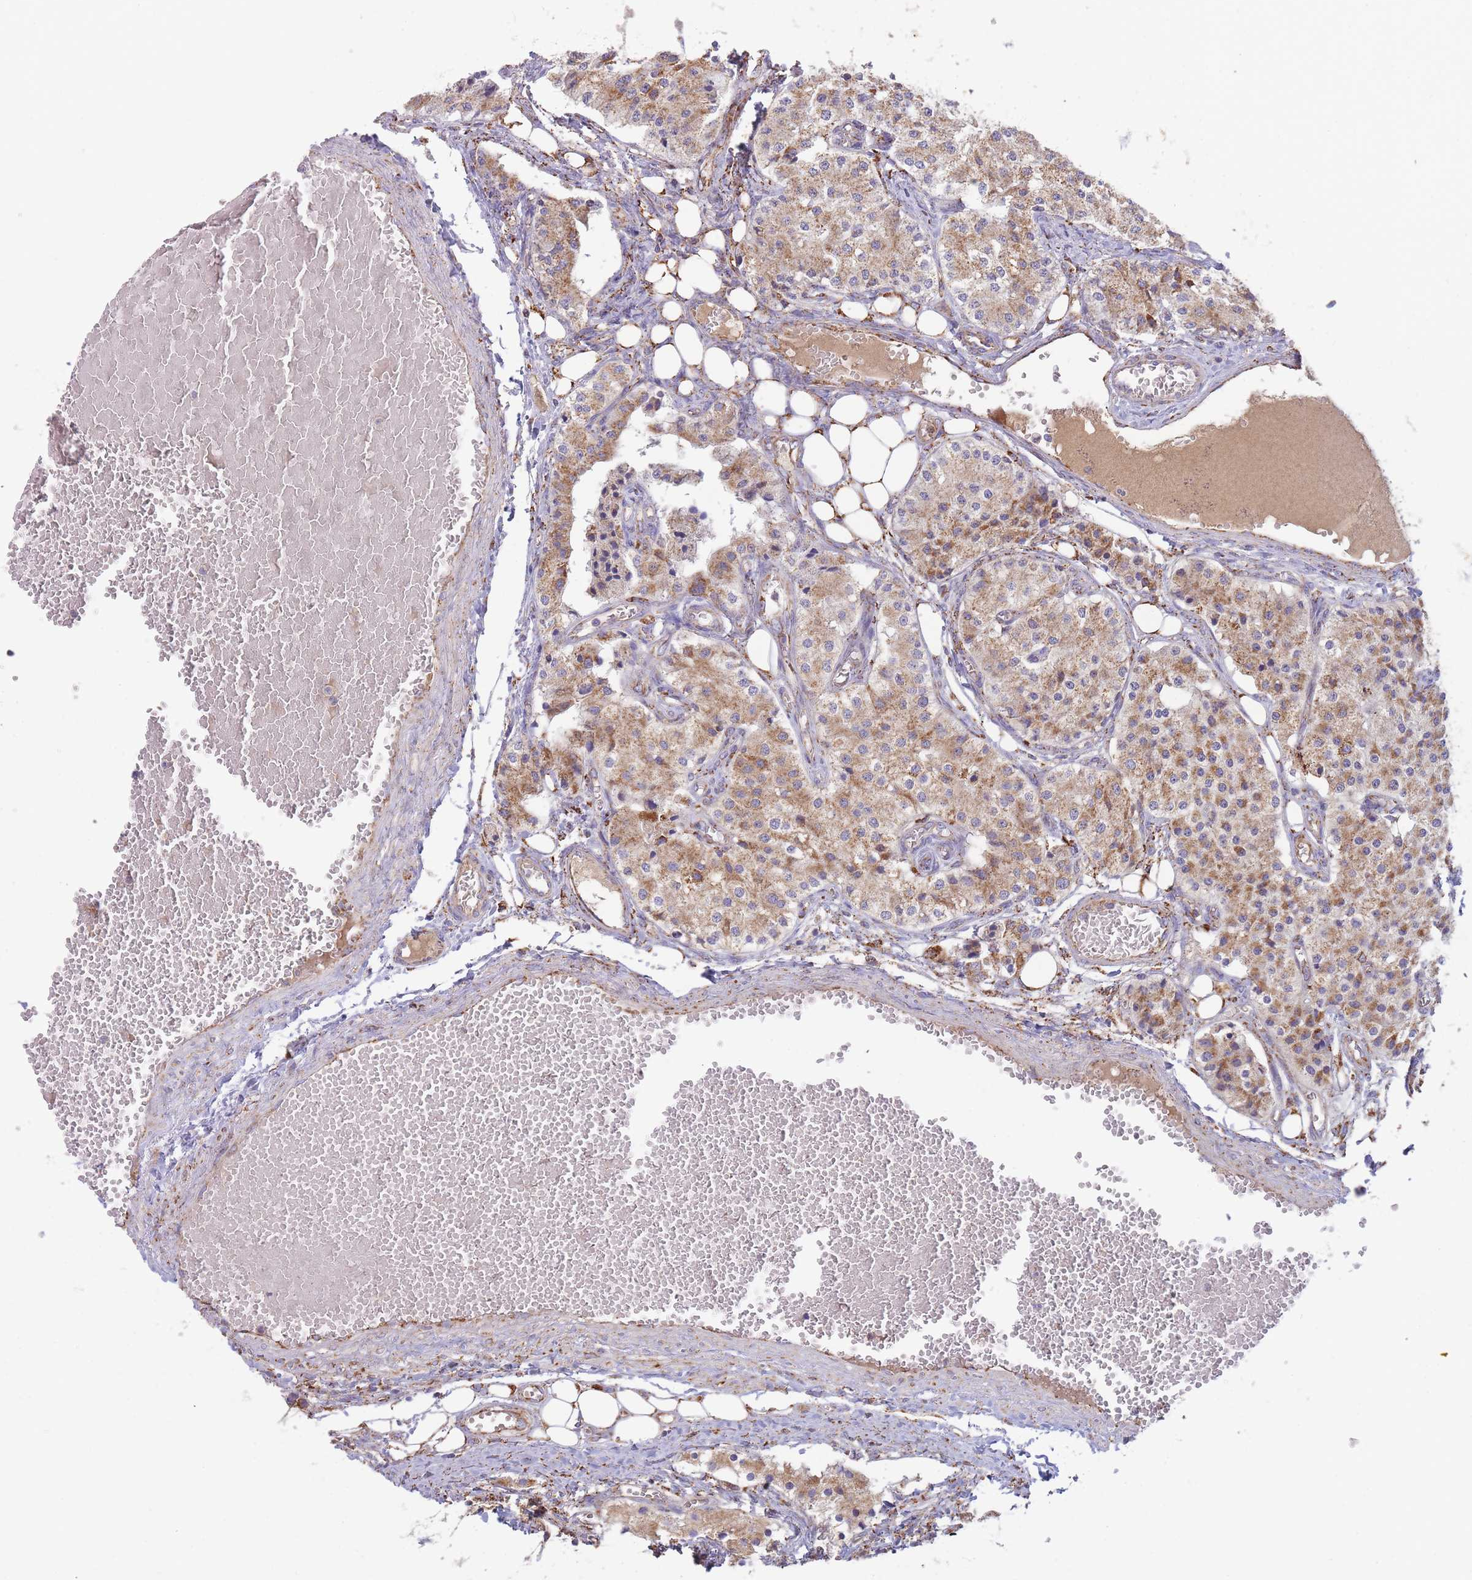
{"staining": {"intensity": "moderate", "quantity": ">75%", "location": "cytoplasmic/membranous"}, "tissue": "carcinoid", "cell_type": "Tumor cells", "image_type": "cancer", "snomed": [{"axis": "morphology", "description": "Carcinoid, malignant, NOS"}, {"axis": "topography", "description": "Colon"}], "caption": "DAB immunohistochemical staining of human carcinoid shows moderate cytoplasmic/membranous protein staining in approximately >75% of tumor cells. (IHC, brightfield microscopy, high magnification).", "gene": "MRPL17", "patient": {"sex": "female", "age": 52}}